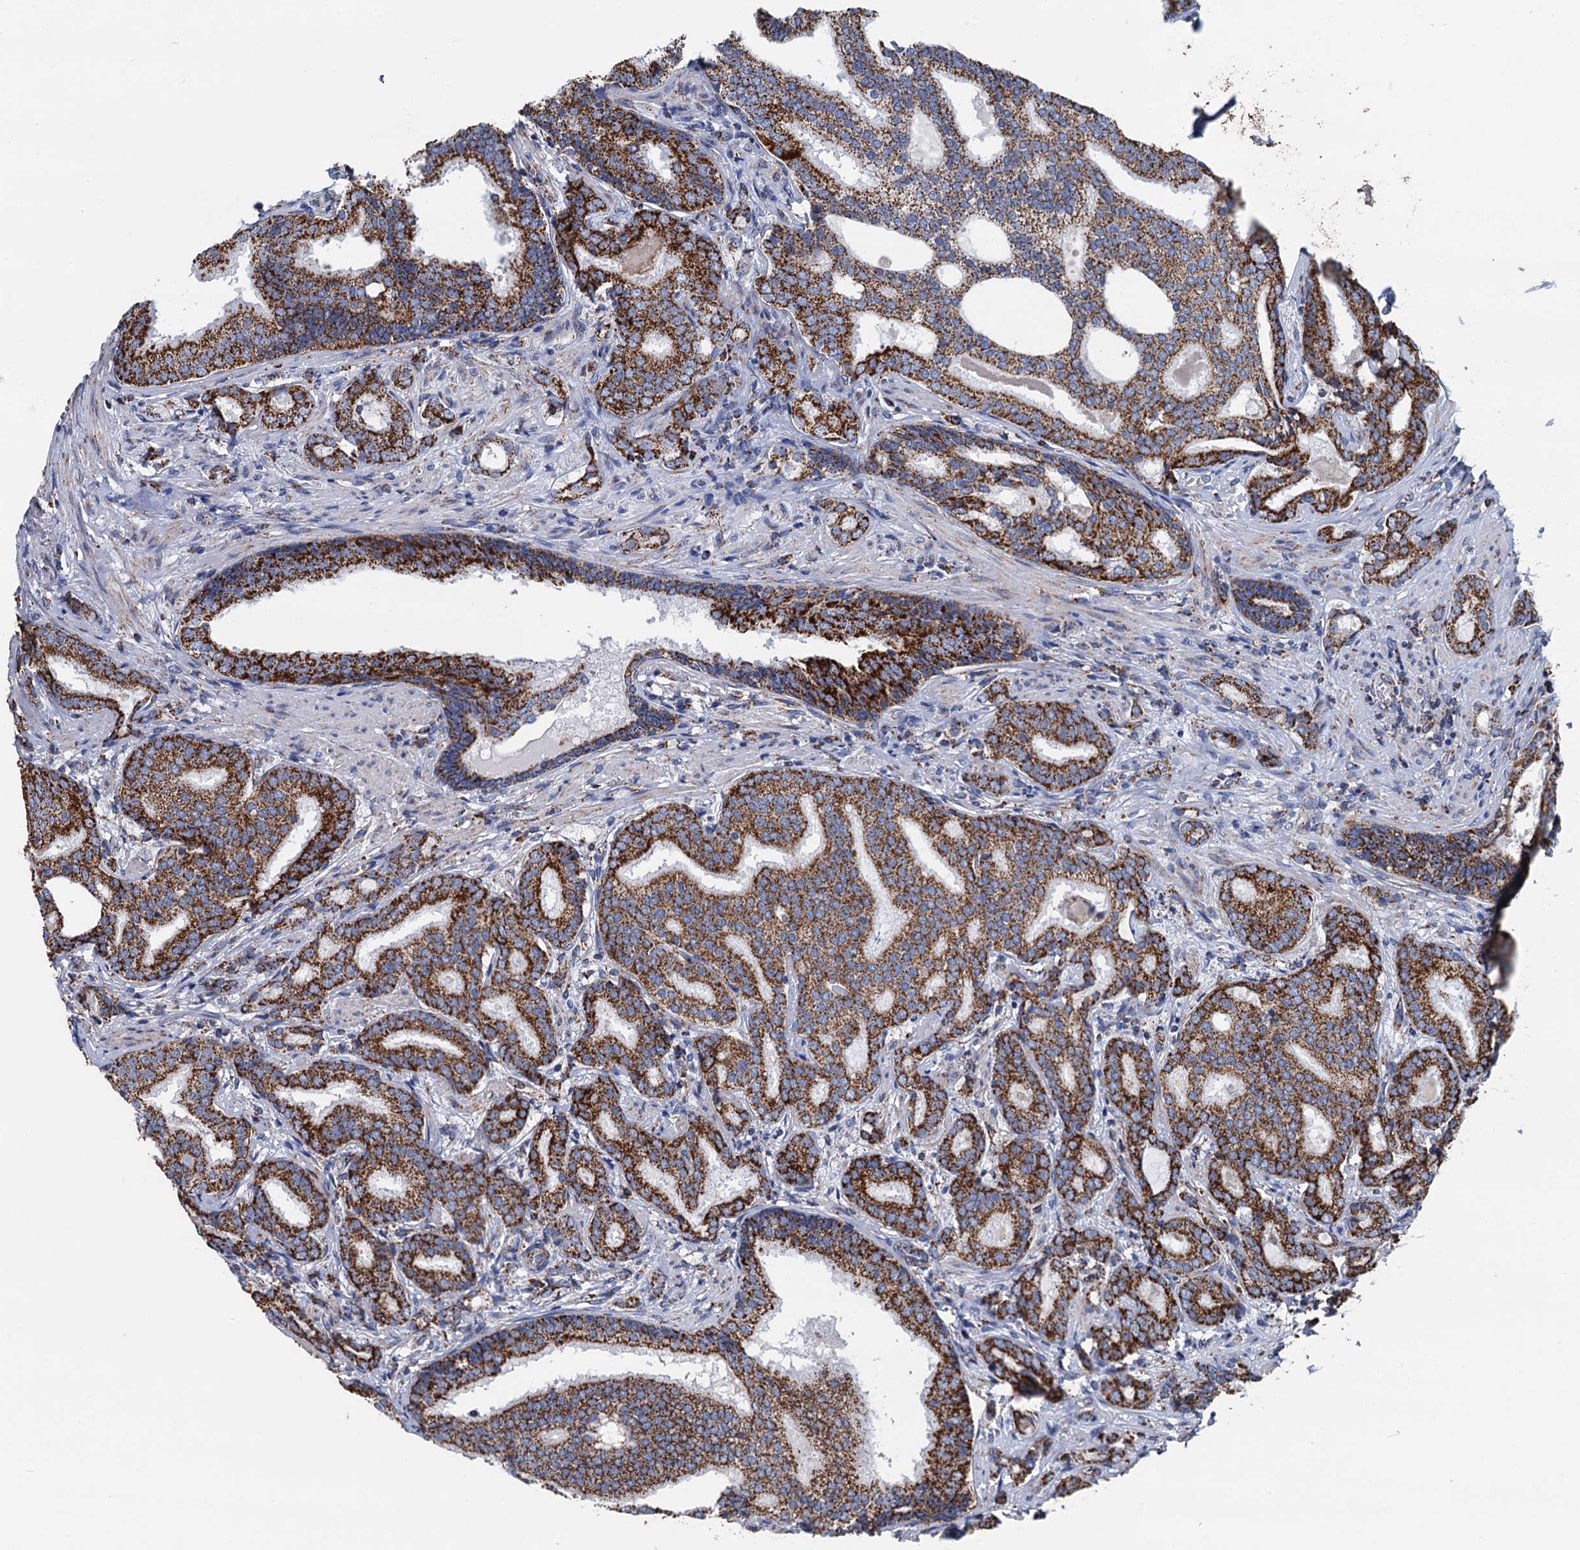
{"staining": {"intensity": "strong", "quantity": ">75%", "location": "cytoplasmic/membranous"}, "tissue": "prostate cancer", "cell_type": "Tumor cells", "image_type": "cancer", "snomed": [{"axis": "morphology", "description": "Adenocarcinoma, High grade"}, {"axis": "topography", "description": "Prostate"}], "caption": "Strong cytoplasmic/membranous expression for a protein is appreciated in approximately >75% of tumor cells of prostate cancer (high-grade adenocarcinoma) using immunohistochemistry (IHC).", "gene": "IVD", "patient": {"sex": "male", "age": 63}}